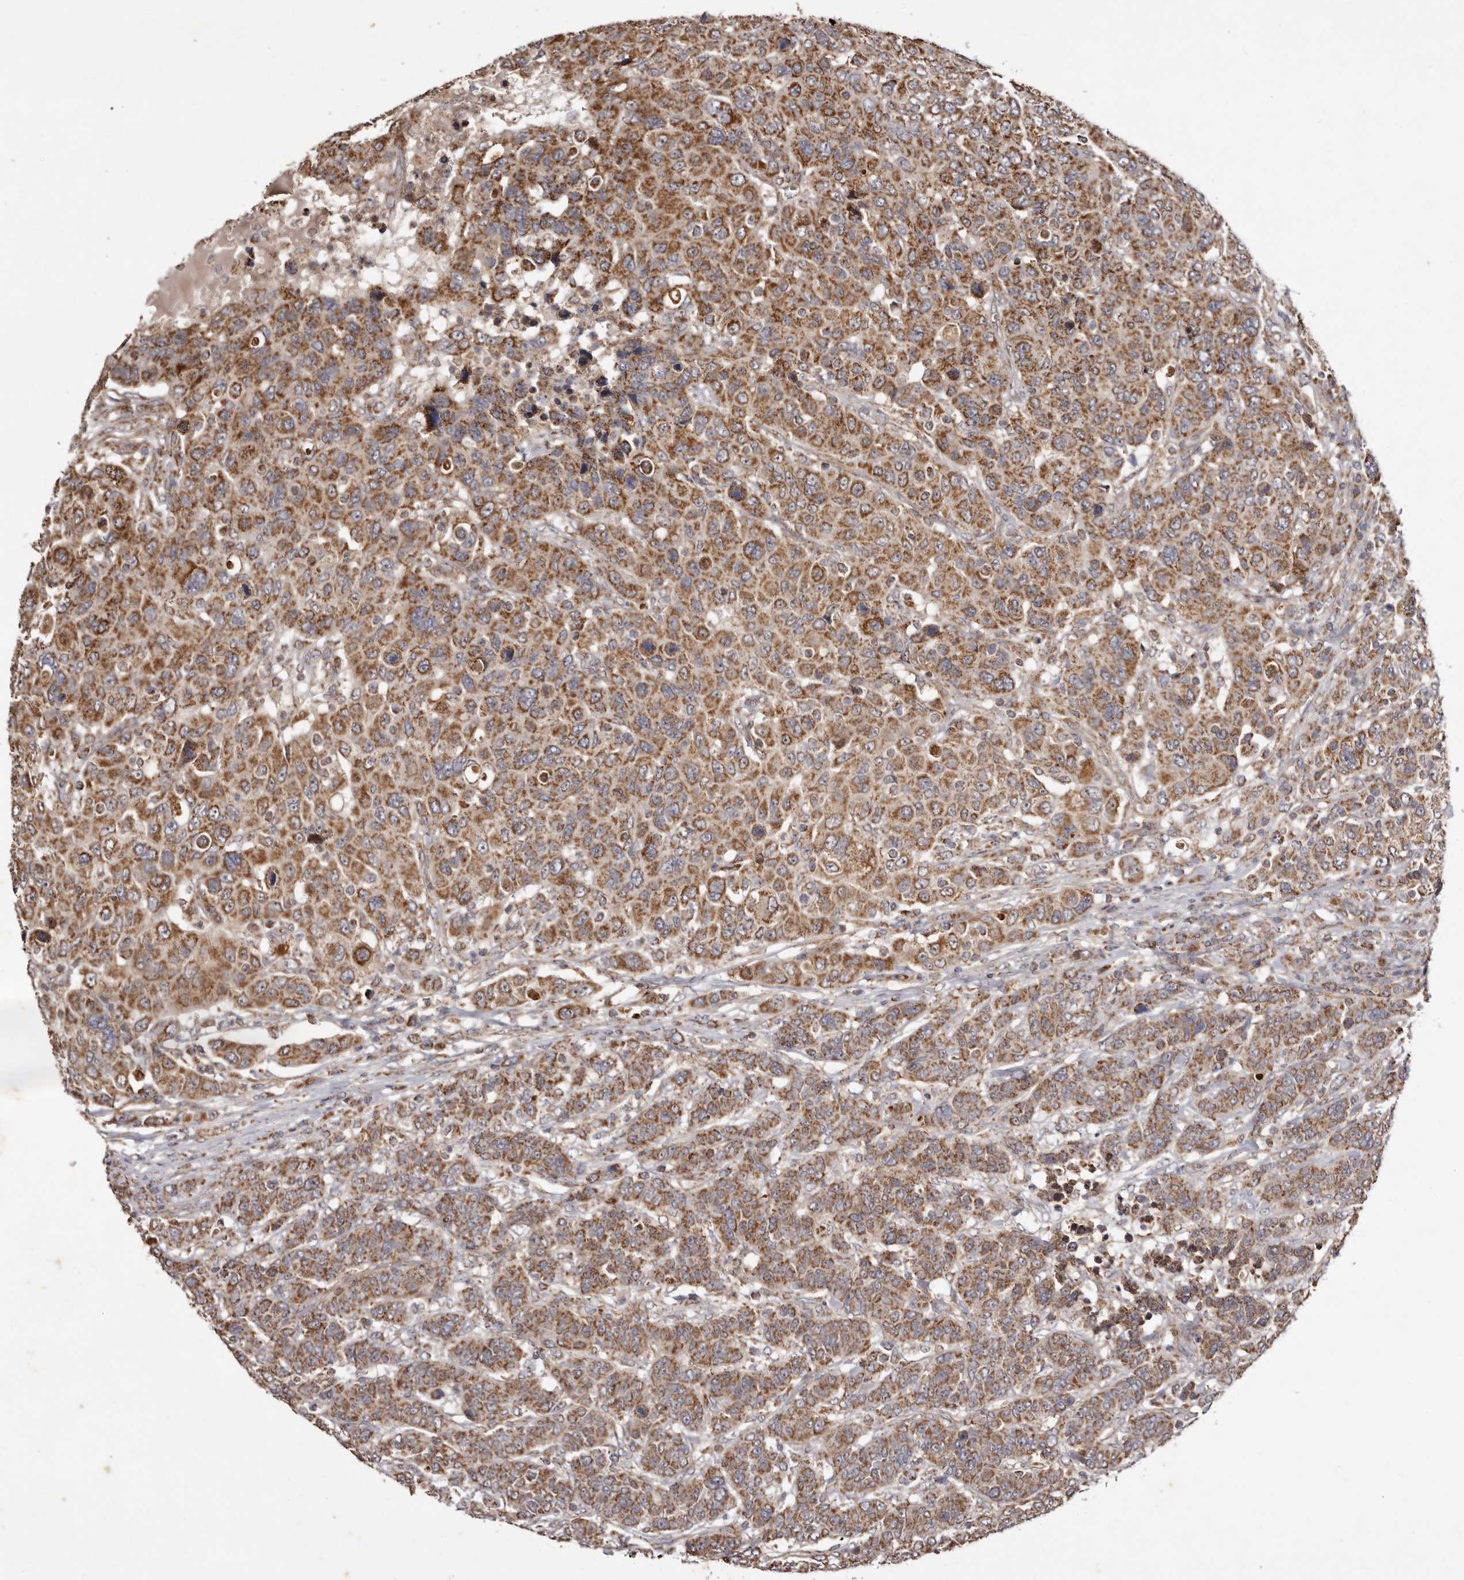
{"staining": {"intensity": "moderate", "quantity": ">75%", "location": "cytoplasmic/membranous"}, "tissue": "breast cancer", "cell_type": "Tumor cells", "image_type": "cancer", "snomed": [{"axis": "morphology", "description": "Duct carcinoma"}, {"axis": "topography", "description": "Breast"}], "caption": "Breast cancer tissue demonstrates moderate cytoplasmic/membranous expression in approximately >75% of tumor cells The protein is shown in brown color, while the nuclei are stained blue.", "gene": "CPLANE2", "patient": {"sex": "female", "age": 37}}